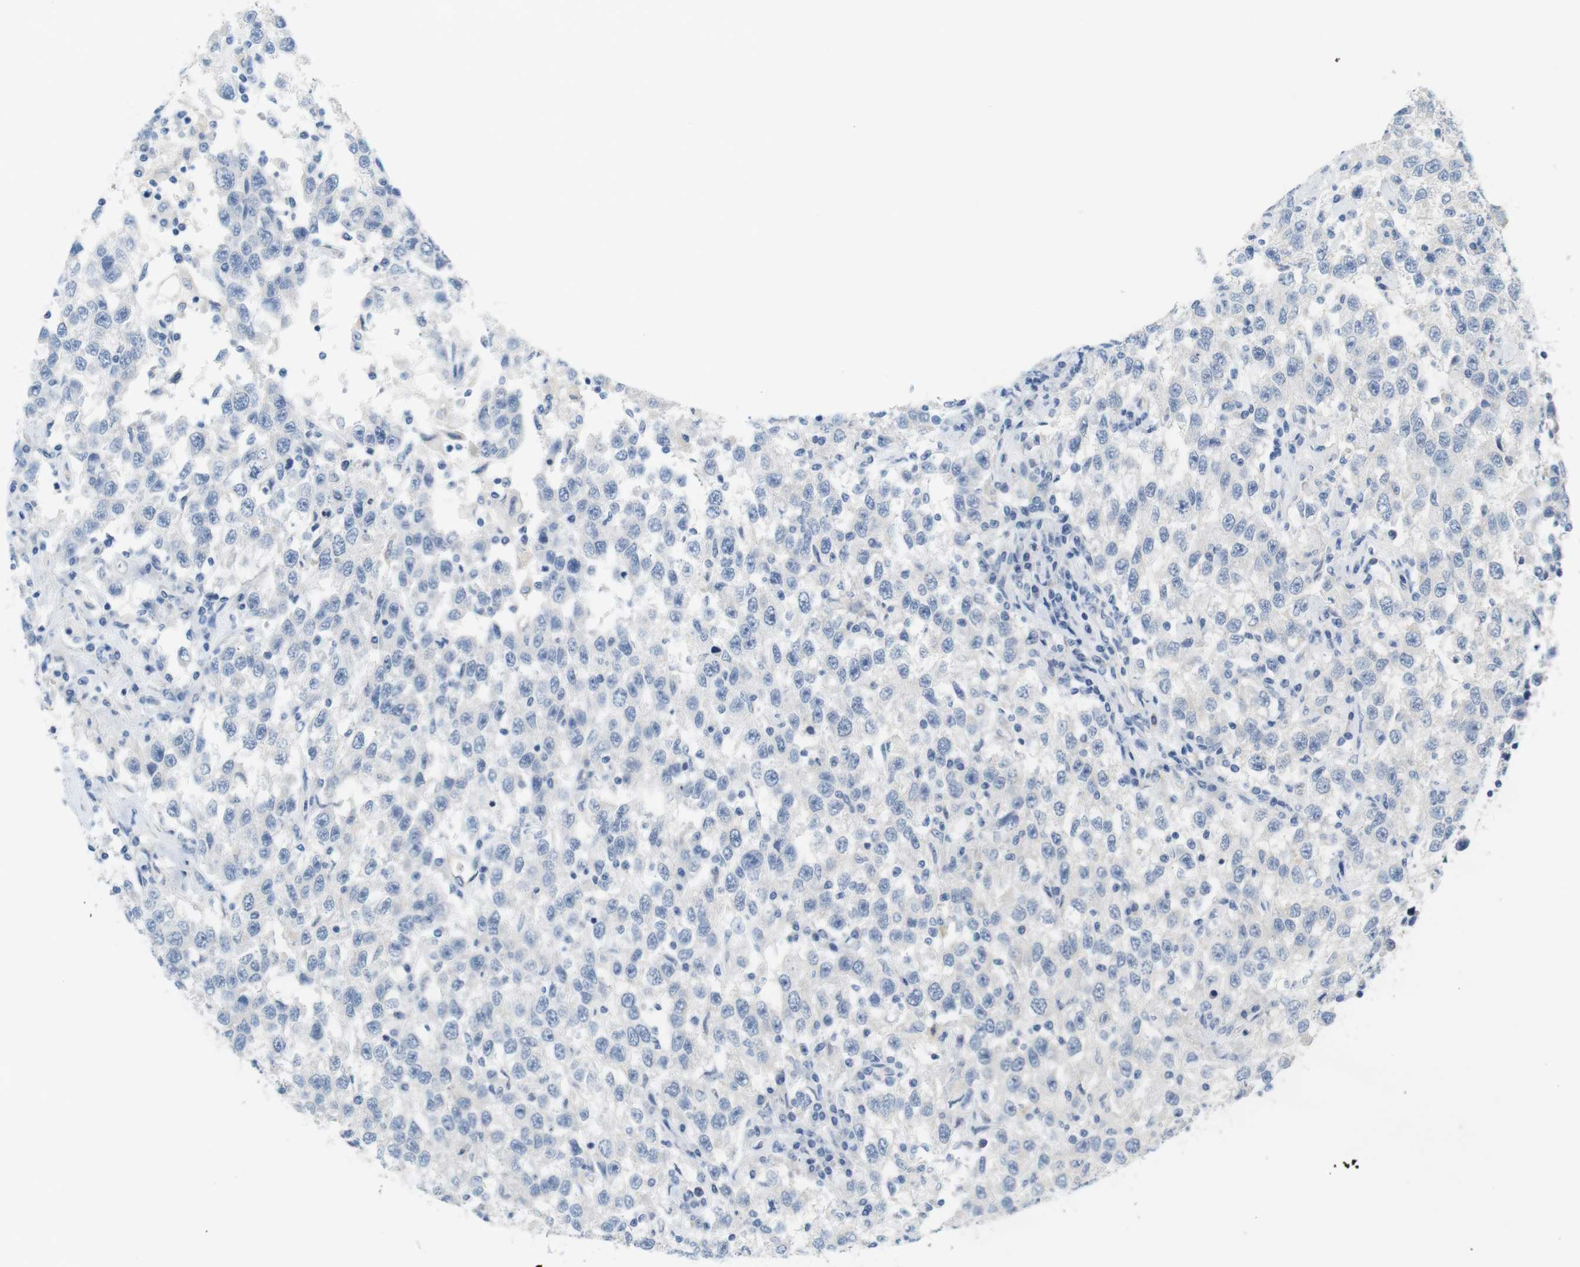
{"staining": {"intensity": "negative", "quantity": "none", "location": "none"}, "tissue": "testis cancer", "cell_type": "Tumor cells", "image_type": "cancer", "snomed": [{"axis": "morphology", "description": "Seminoma, NOS"}, {"axis": "topography", "description": "Testis"}], "caption": "Immunohistochemical staining of human testis seminoma demonstrates no significant staining in tumor cells.", "gene": "LRRK2", "patient": {"sex": "male", "age": 41}}